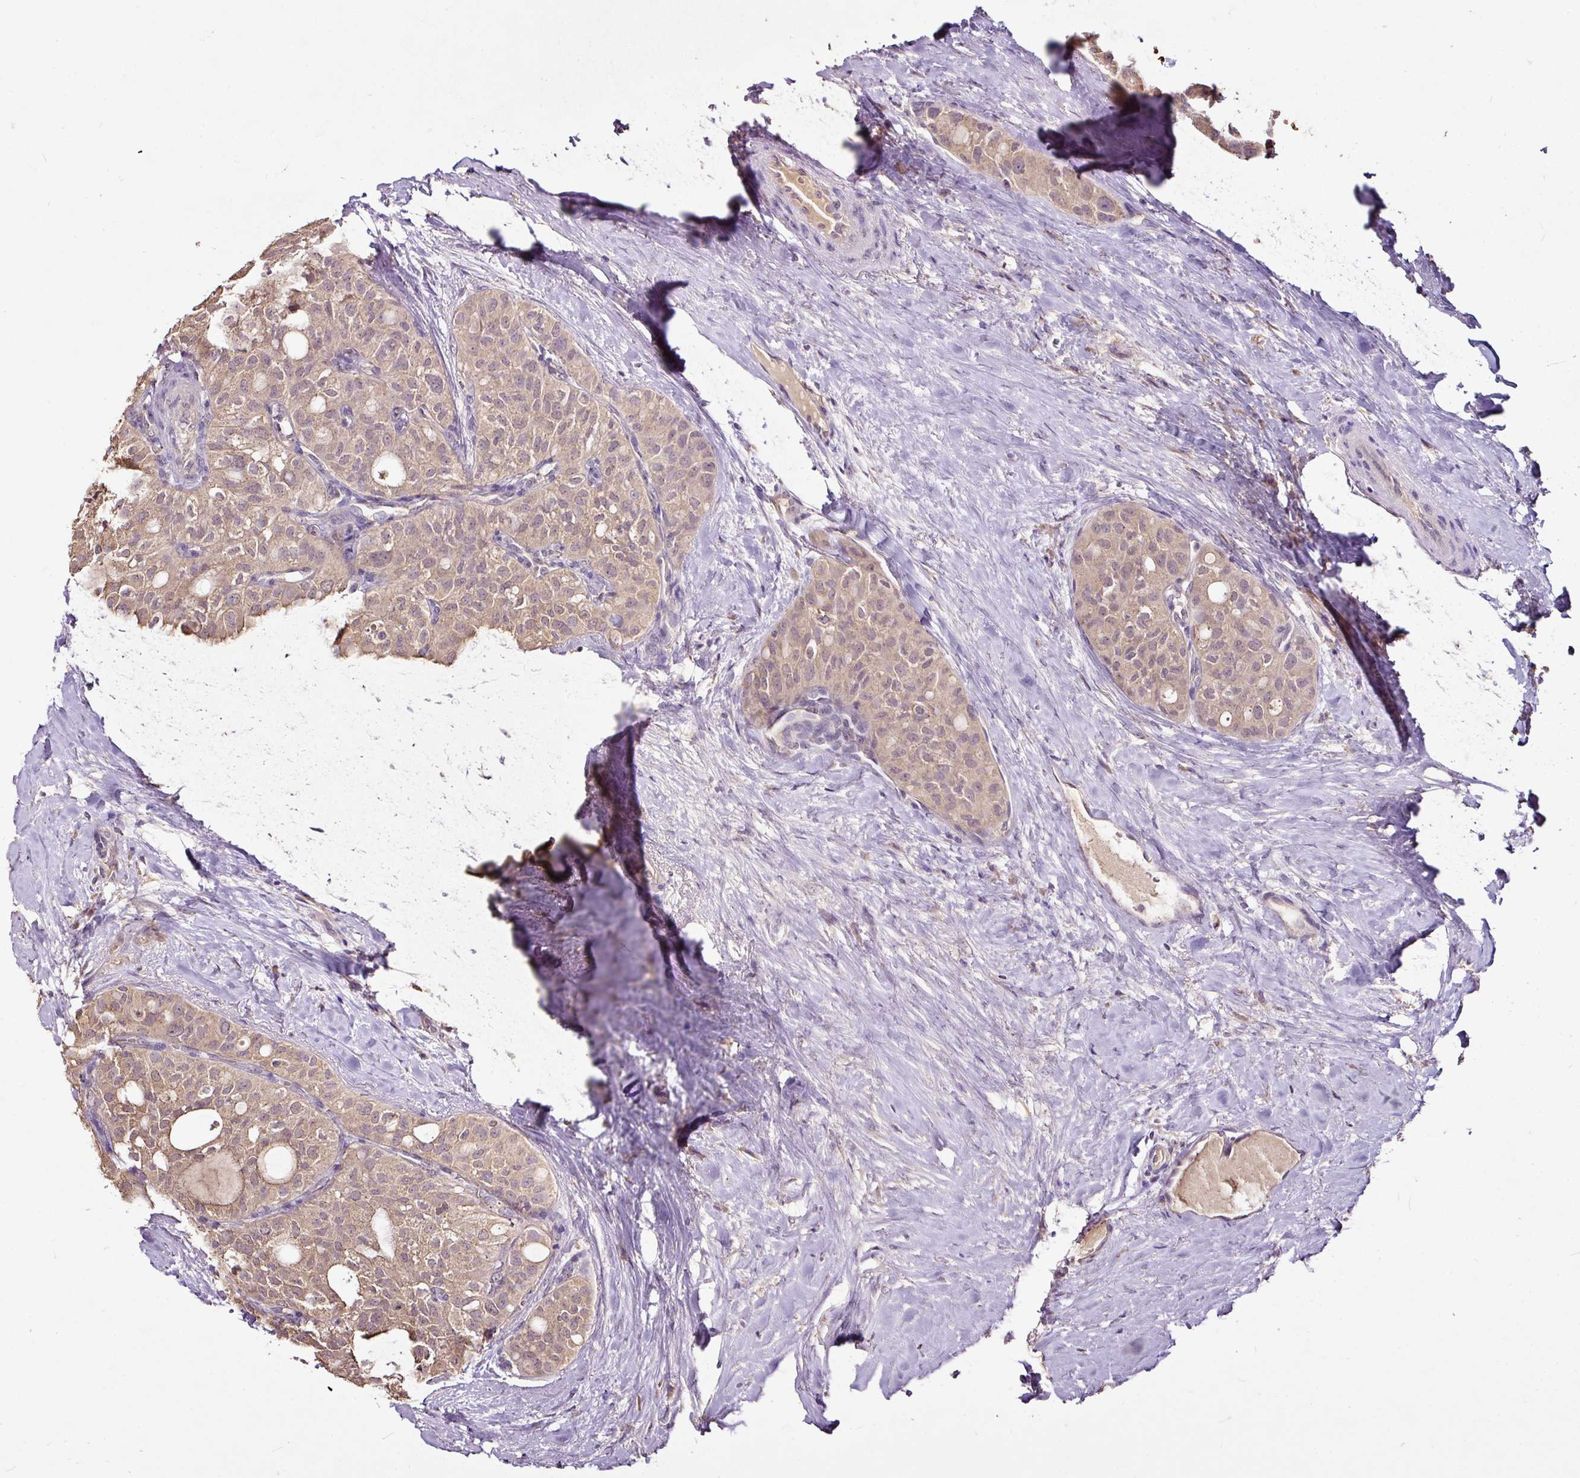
{"staining": {"intensity": "weak", "quantity": ">75%", "location": "cytoplasmic/membranous"}, "tissue": "thyroid cancer", "cell_type": "Tumor cells", "image_type": "cancer", "snomed": [{"axis": "morphology", "description": "Follicular adenoma carcinoma, NOS"}, {"axis": "topography", "description": "Thyroid gland"}], "caption": "Weak cytoplasmic/membranous staining is identified in approximately >75% of tumor cells in follicular adenoma carcinoma (thyroid). The staining was performed using DAB to visualize the protein expression in brown, while the nuclei were stained in blue with hematoxylin (Magnification: 20x).", "gene": "RPL38", "patient": {"sex": "male", "age": 75}}